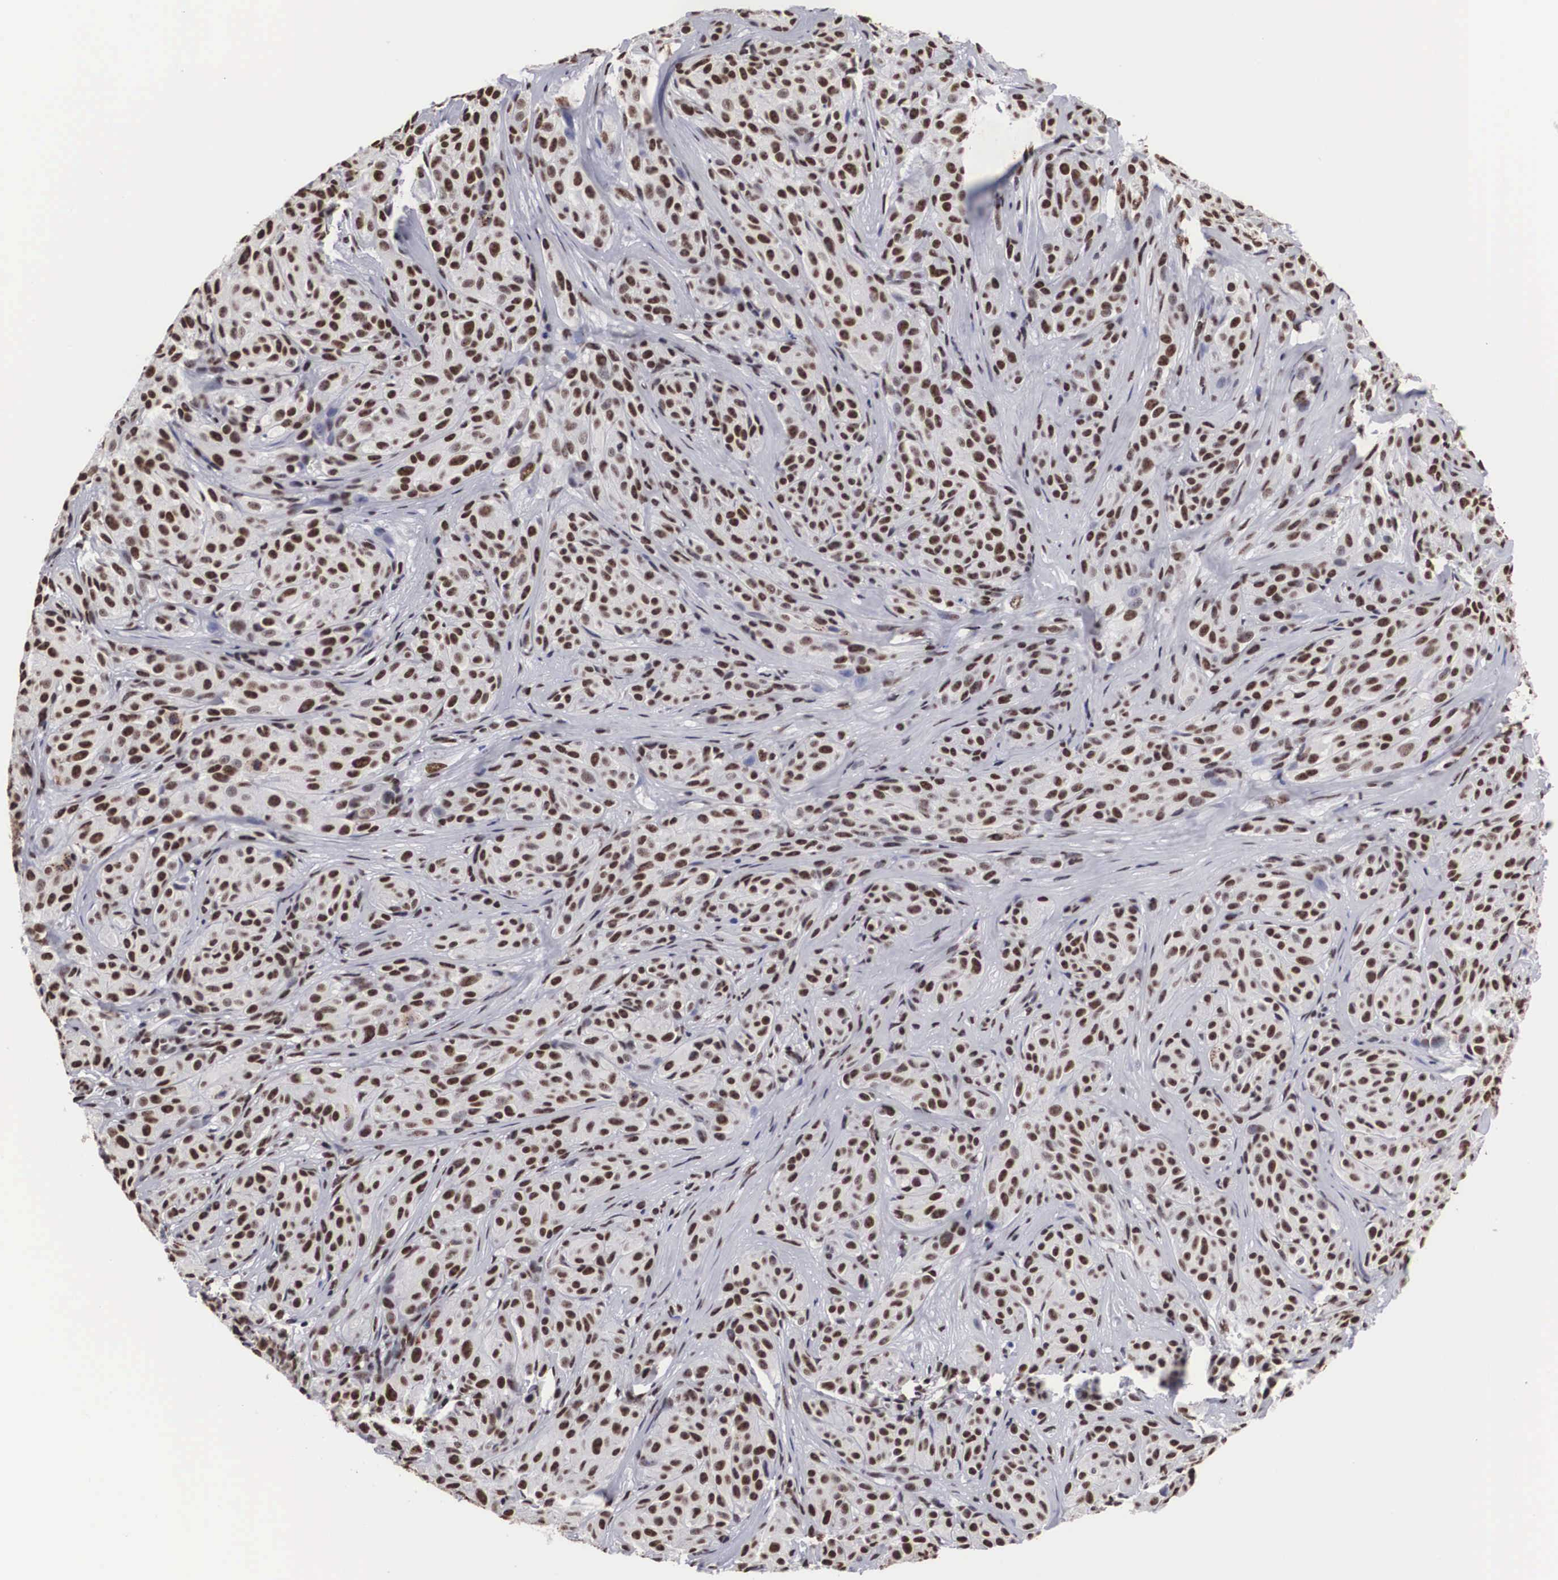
{"staining": {"intensity": "moderate", "quantity": ">75%", "location": "nuclear"}, "tissue": "melanoma", "cell_type": "Tumor cells", "image_type": "cancer", "snomed": [{"axis": "morphology", "description": "Malignant melanoma, NOS"}, {"axis": "topography", "description": "Skin"}], "caption": "An IHC photomicrograph of tumor tissue is shown. Protein staining in brown highlights moderate nuclear positivity in malignant melanoma within tumor cells.", "gene": "ACIN1", "patient": {"sex": "male", "age": 56}}